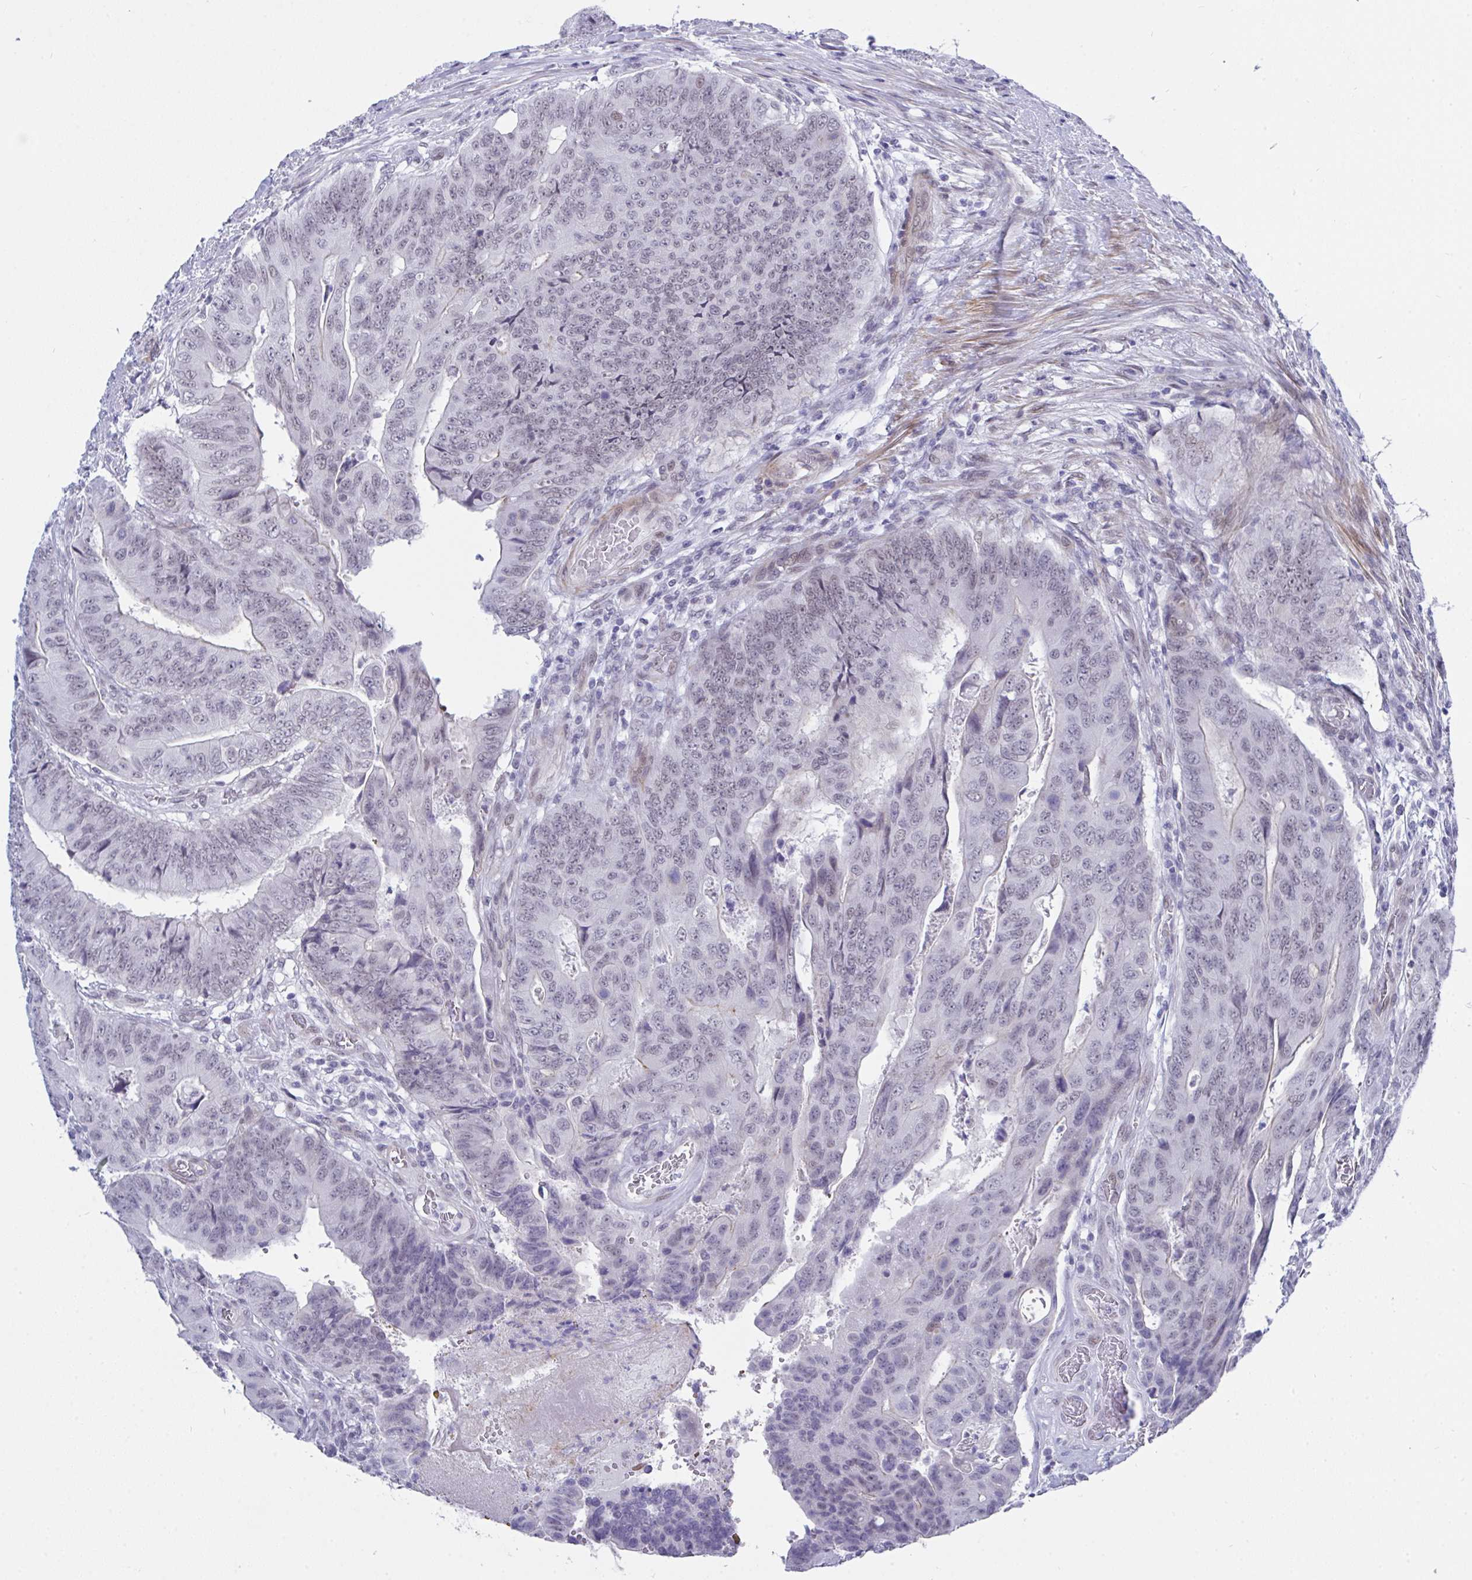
{"staining": {"intensity": "weak", "quantity": "<25%", "location": "nuclear"}, "tissue": "colorectal cancer", "cell_type": "Tumor cells", "image_type": "cancer", "snomed": [{"axis": "morphology", "description": "Adenocarcinoma, NOS"}, {"axis": "topography", "description": "Colon"}], "caption": "Human adenocarcinoma (colorectal) stained for a protein using immunohistochemistry exhibits no positivity in tumor cells.", "gene": "FBXL22", "patient": {"sex": "female", "age": 48}}